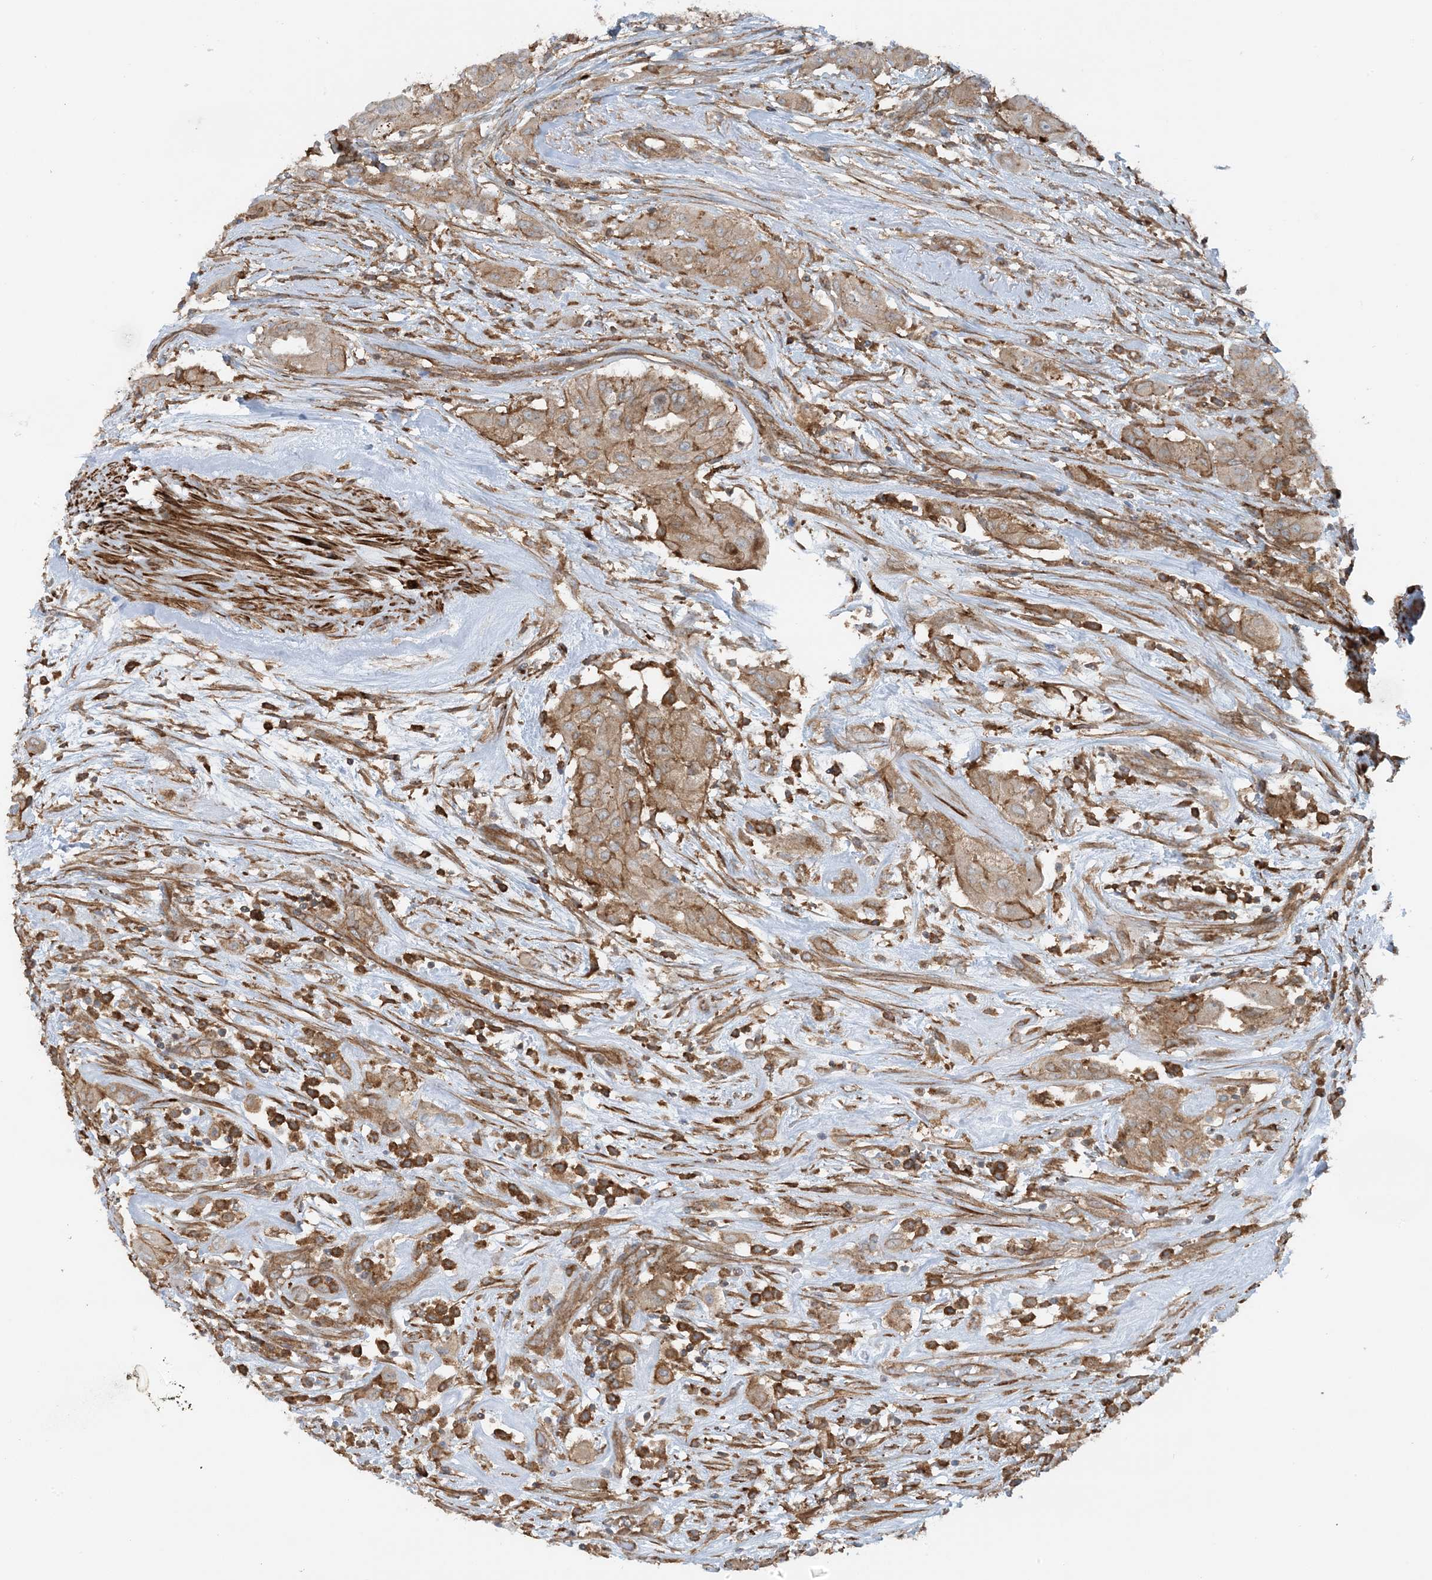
{"staining": {"intensity": "moderate", "quantity": ">75%", "location": "cytoplasmic/membranous"}, "tissue": "thyroid cancer", "cell_type": "Tumor cells", "image_type": "cancer", "snomed": [{"axis": "morphology", "description": "Papillary adenocarcinoma, NOS"}, {"axis": "topography", "description": "Thyroid gland"}], "caption": "IHC image of thyroid papillary adenocarcinoma stained for a protein (brown), which shows medium levels of moderate cytoplasmic/membranous staining in approximately >75% of tumor cells.", "gene": "STAM2", "patient": {"sex": "female", "age": 59}}